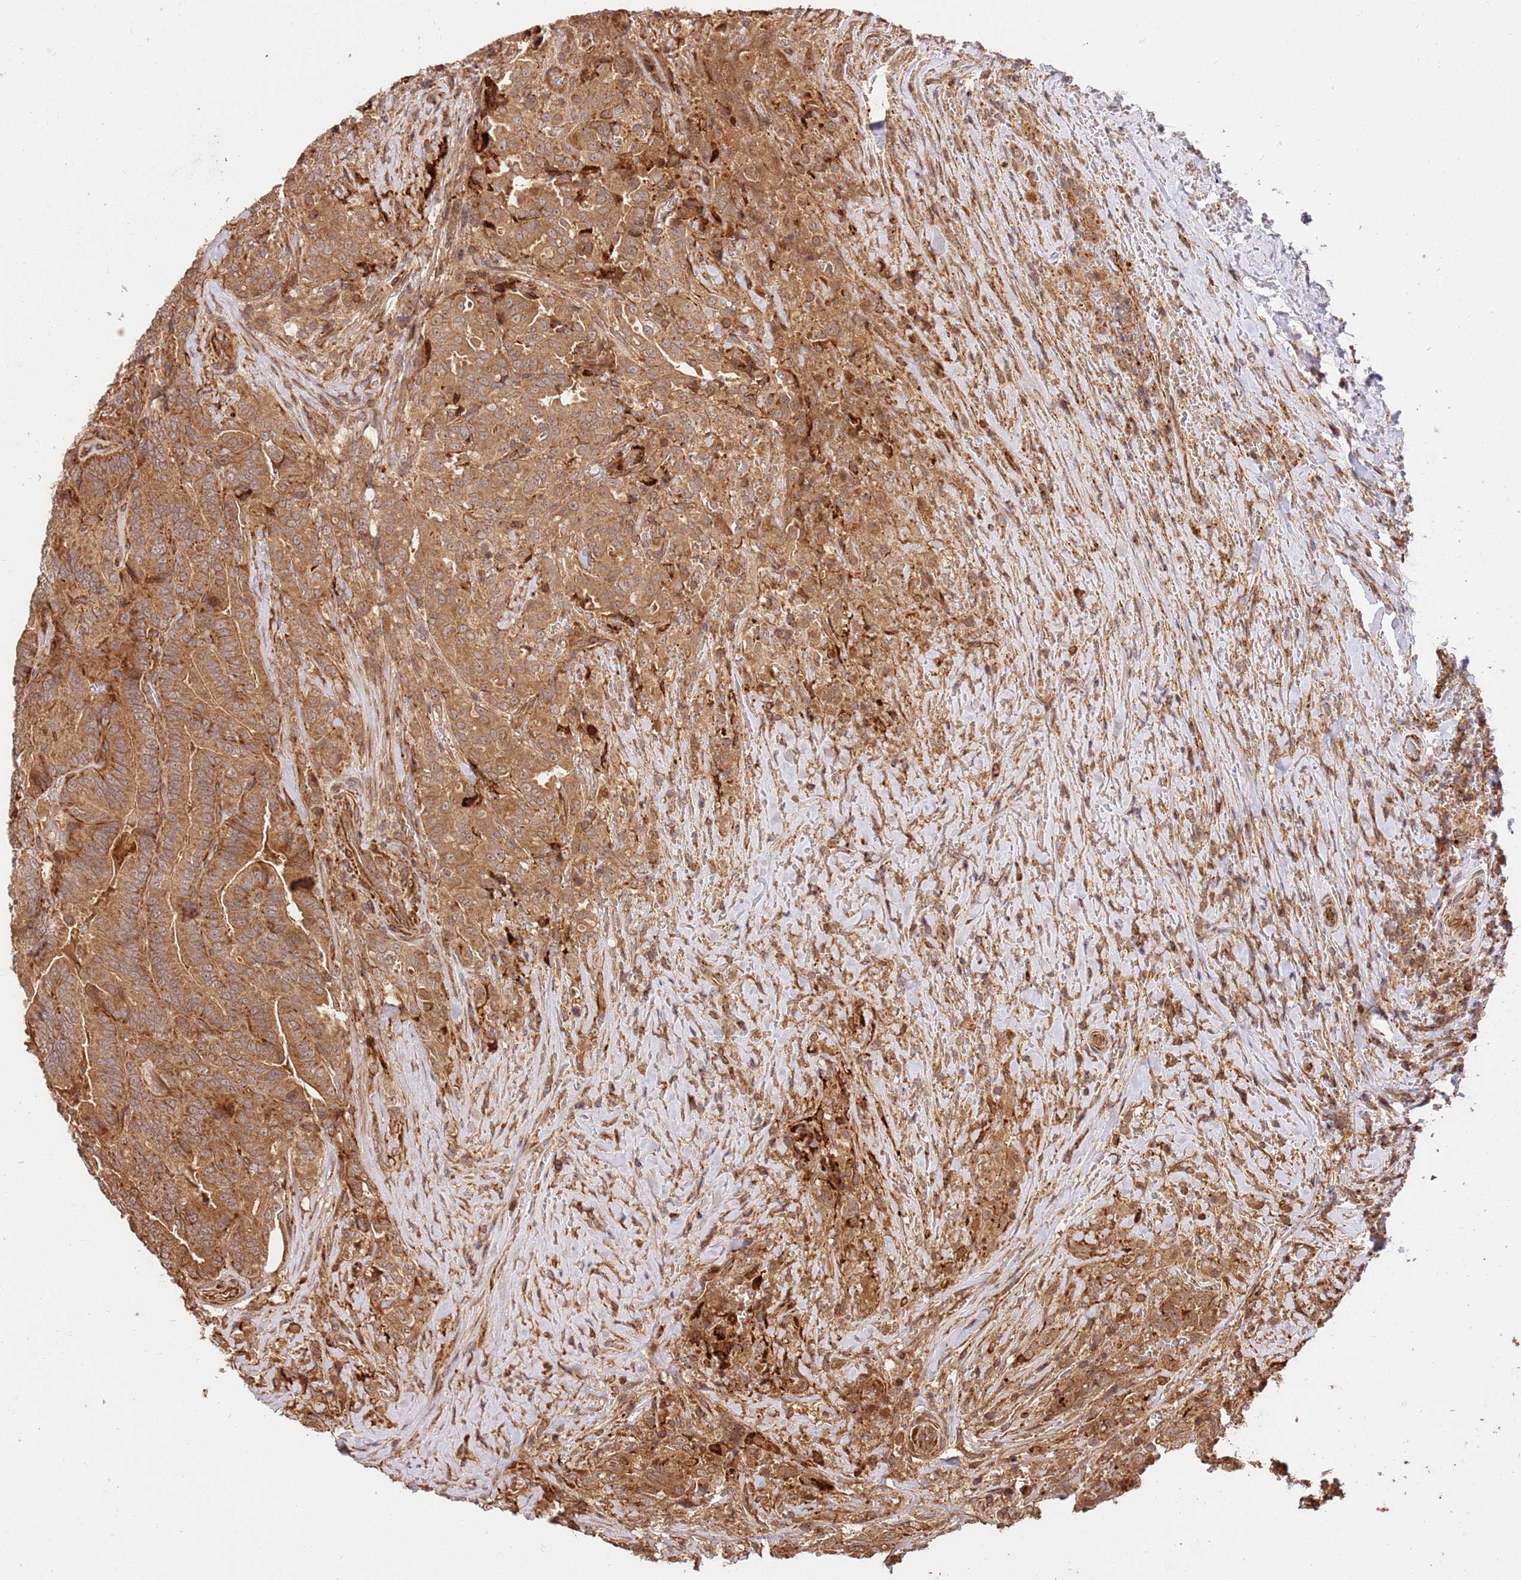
{"staining": {"intensity": "moderate", "quantity": ">75%", "location": "cytoplasmic/membranous"}, "tissue": "thyroid cancer", "cell_type": "Tumor cells", "image_type": "cancer", "snomed": [{"axis": "morphology", "description": "Papillary adenocarcinoma, NOS"}, {"axis": "topography", "description": "Thyroid gland"}], "caption": "This photomicrograph shows immunohistochemistry (IHC) staining of human papillary adenocarcinoma (thyroid), with medium moderate cytoplasmic/membranous expression in about >75% of tumor cells.", "gene": "KATNAL2", "patient": {"sex": "male", "age": 61}}